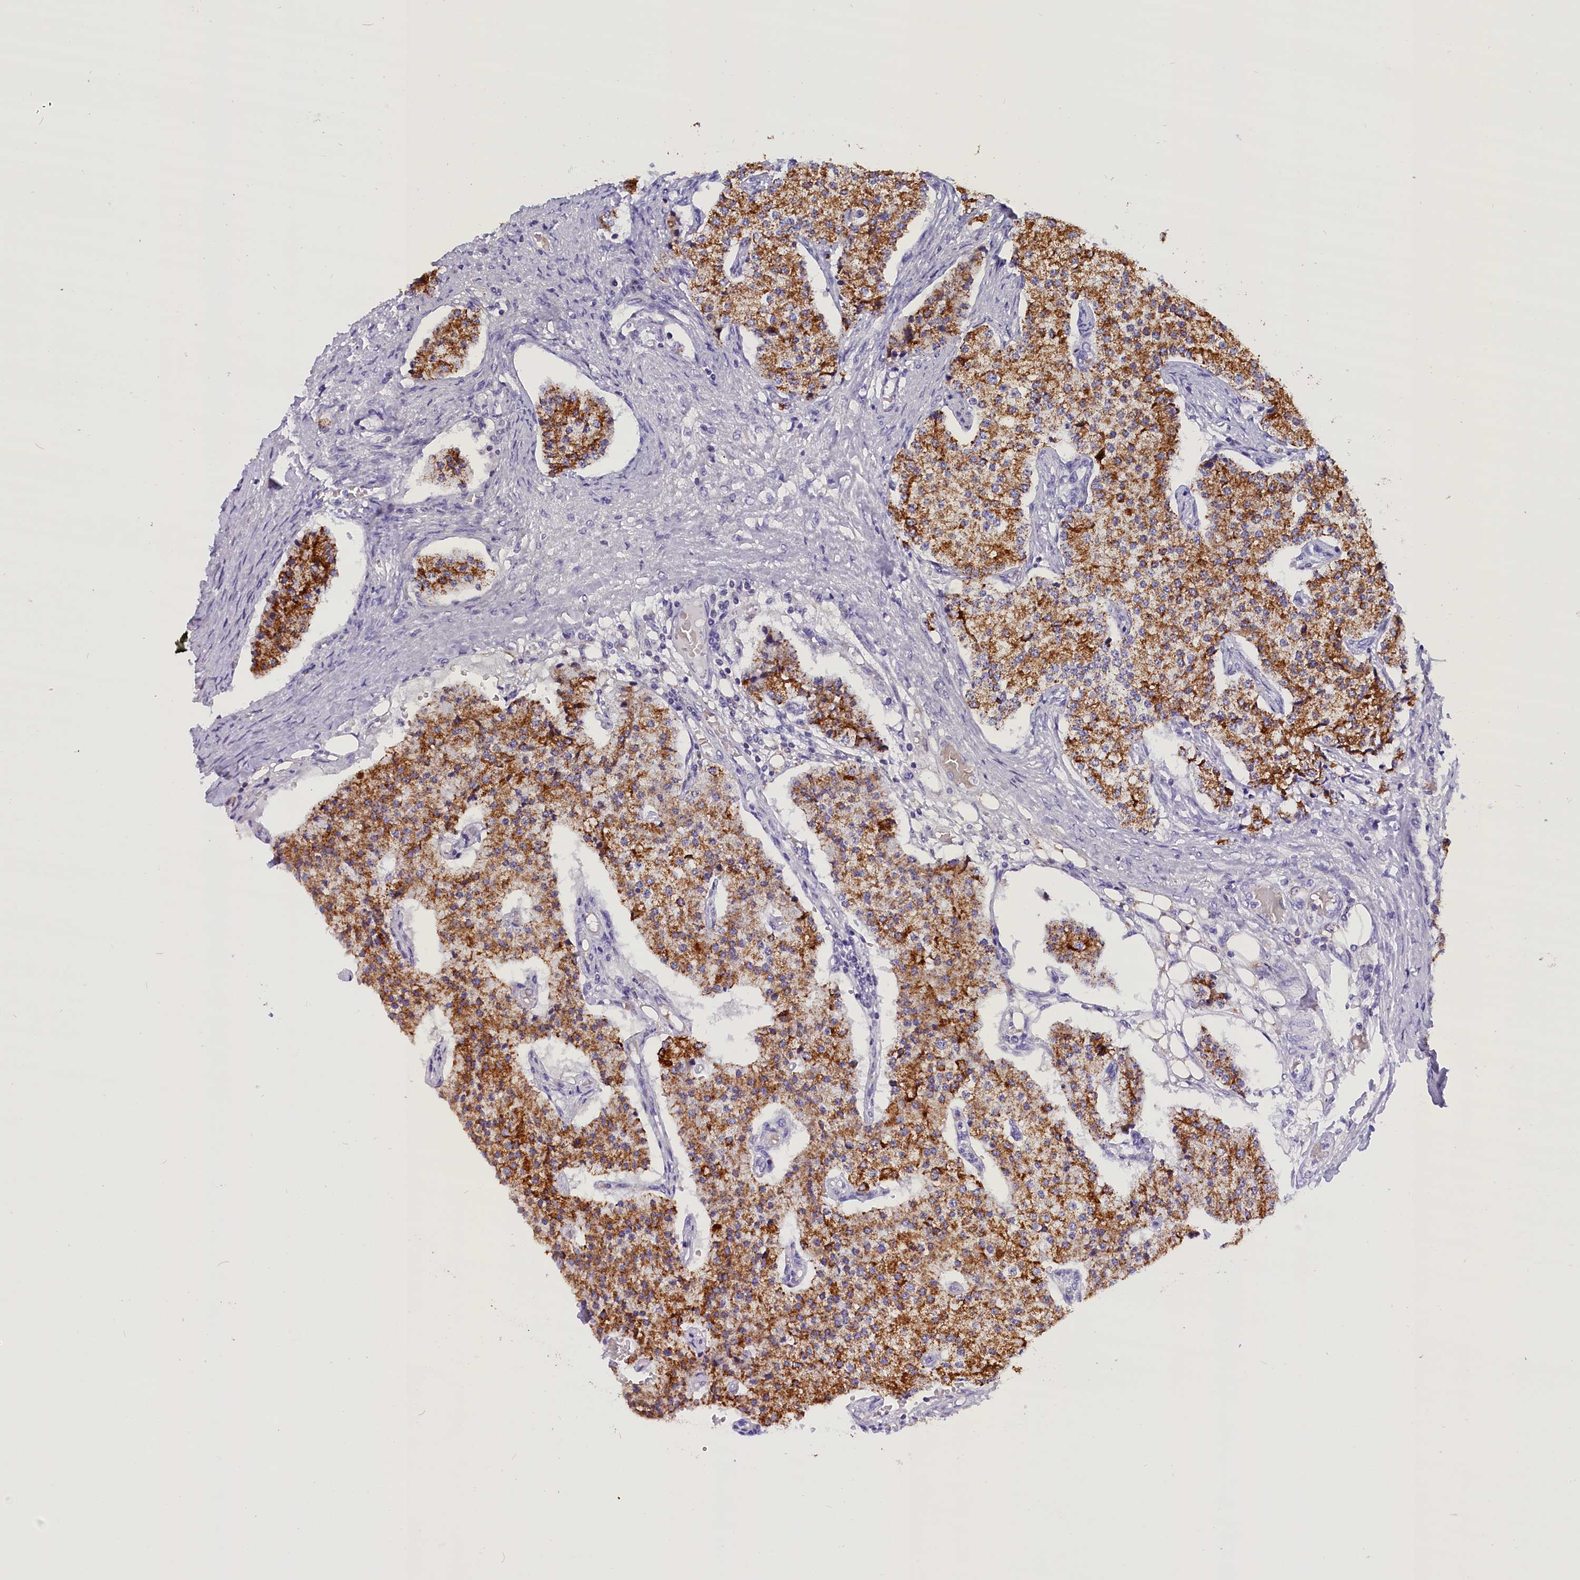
{"staining": {"intensity": "moderate", "quantity": ">75%", "location": "cytoplasmic/membranous"}, "tissue": "carcinoid", "cell_type": "Tumor cells", "image_type": "cancer", "snomed": [{"axis": "morphology", "description": "Carcinoid, malignant, NOS"}, {"axis": "topography", "description": "Colon"}], "caption": "The image demonstrates immunohistochemical staining of carcinoid. There is moderate cytoplasmic/membranous positivity is appreciated in about >75% of tumor cells. (IHC, brightfield microscopy, high magnification).", "gene": "ABAT", "patient": {"sex": "female", "age": 52}}